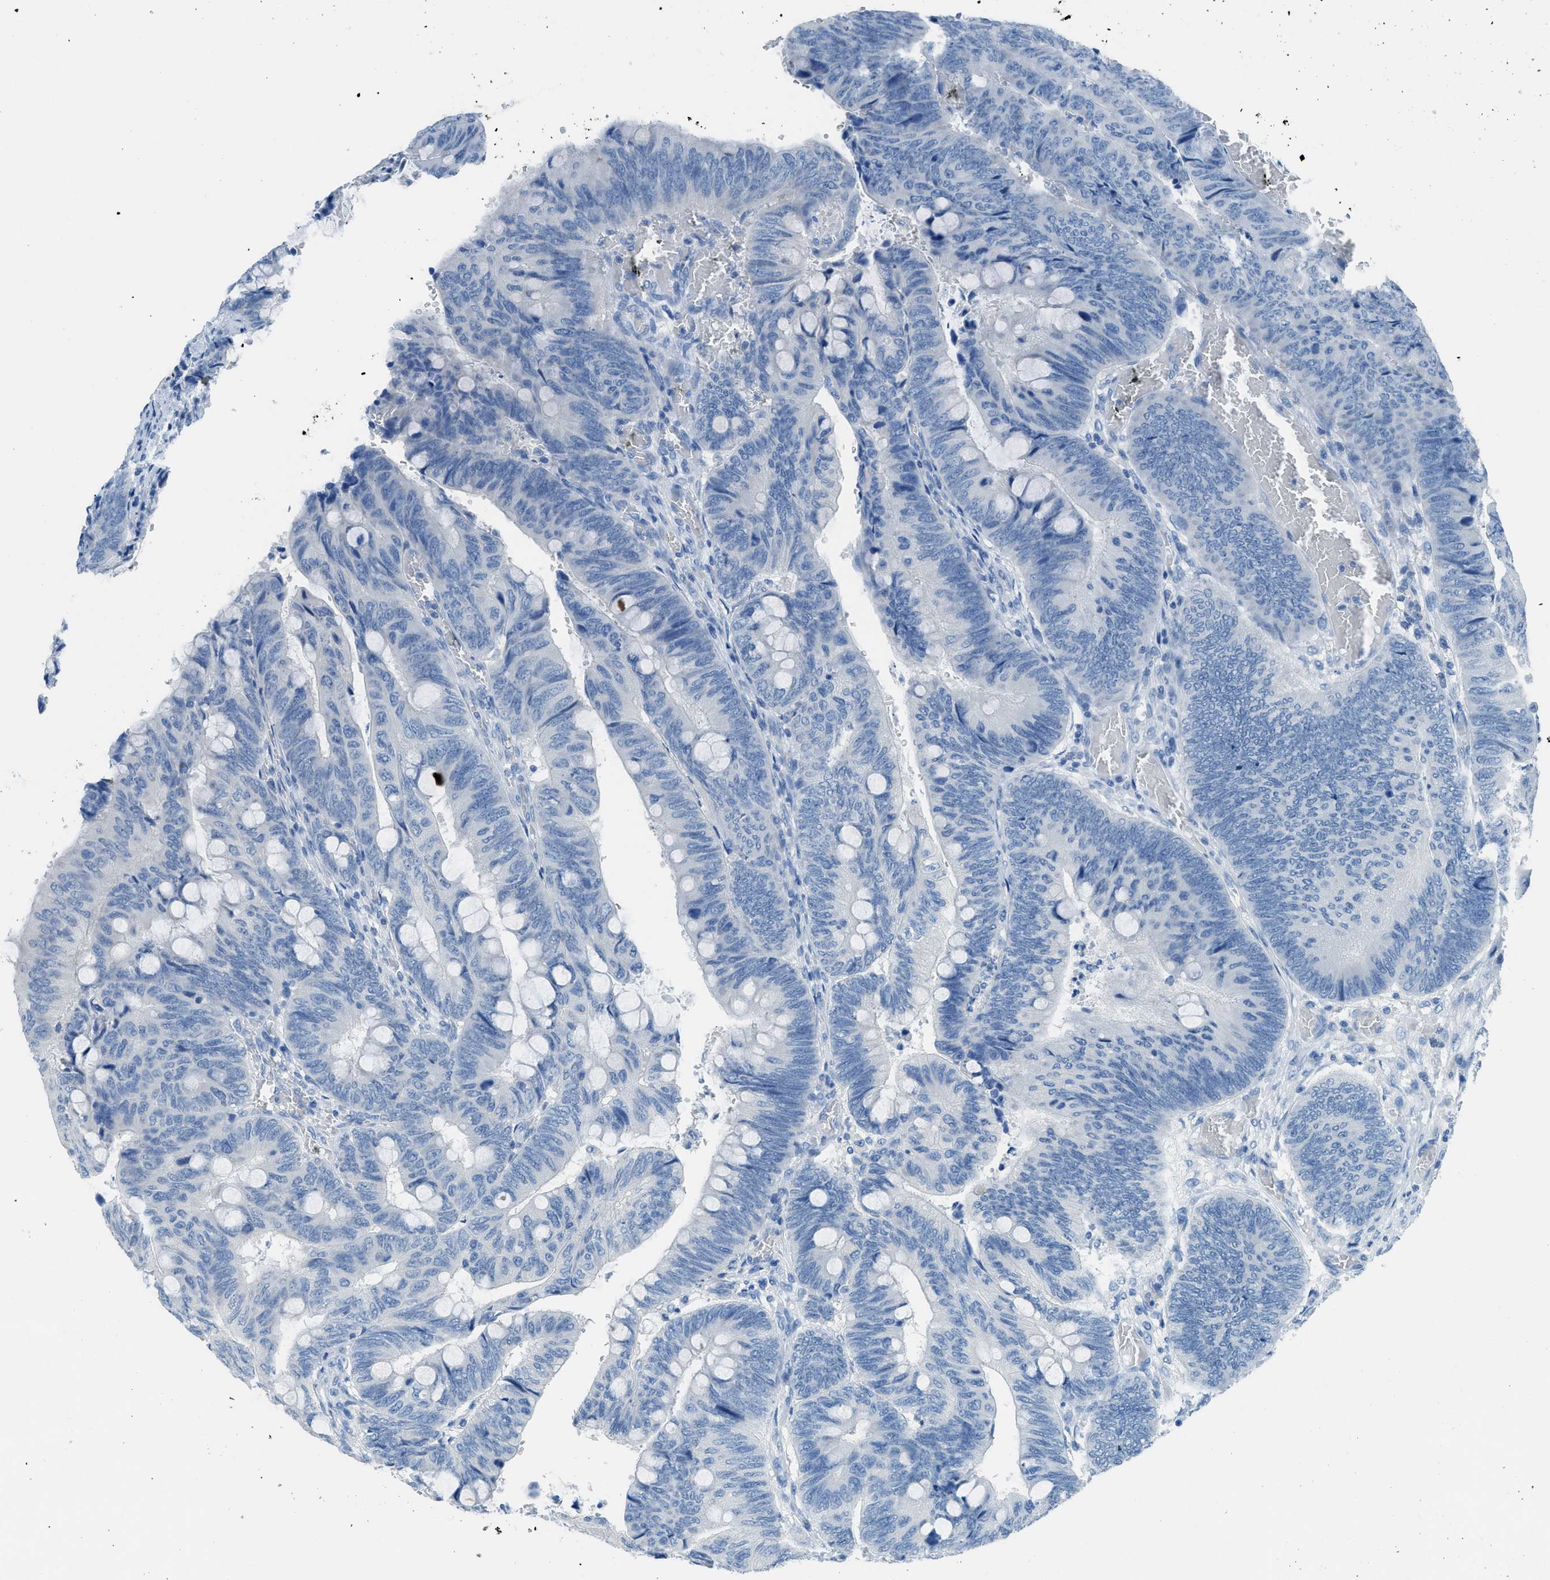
{"staining": {"intensity": "negative", "quantity": "none", "location": "none"}, "tissue": "colorectal cancer", "cell_type": "Tumor cells", "image_type": "cancer", "snomed": [{"axis": "morphology", "description": "Normal tissue, NOS"}, {"axis": "morphology", "description": "Adenocarcinoma, NOS"}, {"axis": "topography", "description": "Rectum"}, {"axis": "topography", "description": "Peripheral nerve tissue"}], "caption": "IHC photomicrograph of human colorectal cancer stained for a protein (brown), which demonstrates no expression in tumor cells.", "gene": "ACAN", "patient": {"sex": "male", "age": 92}}